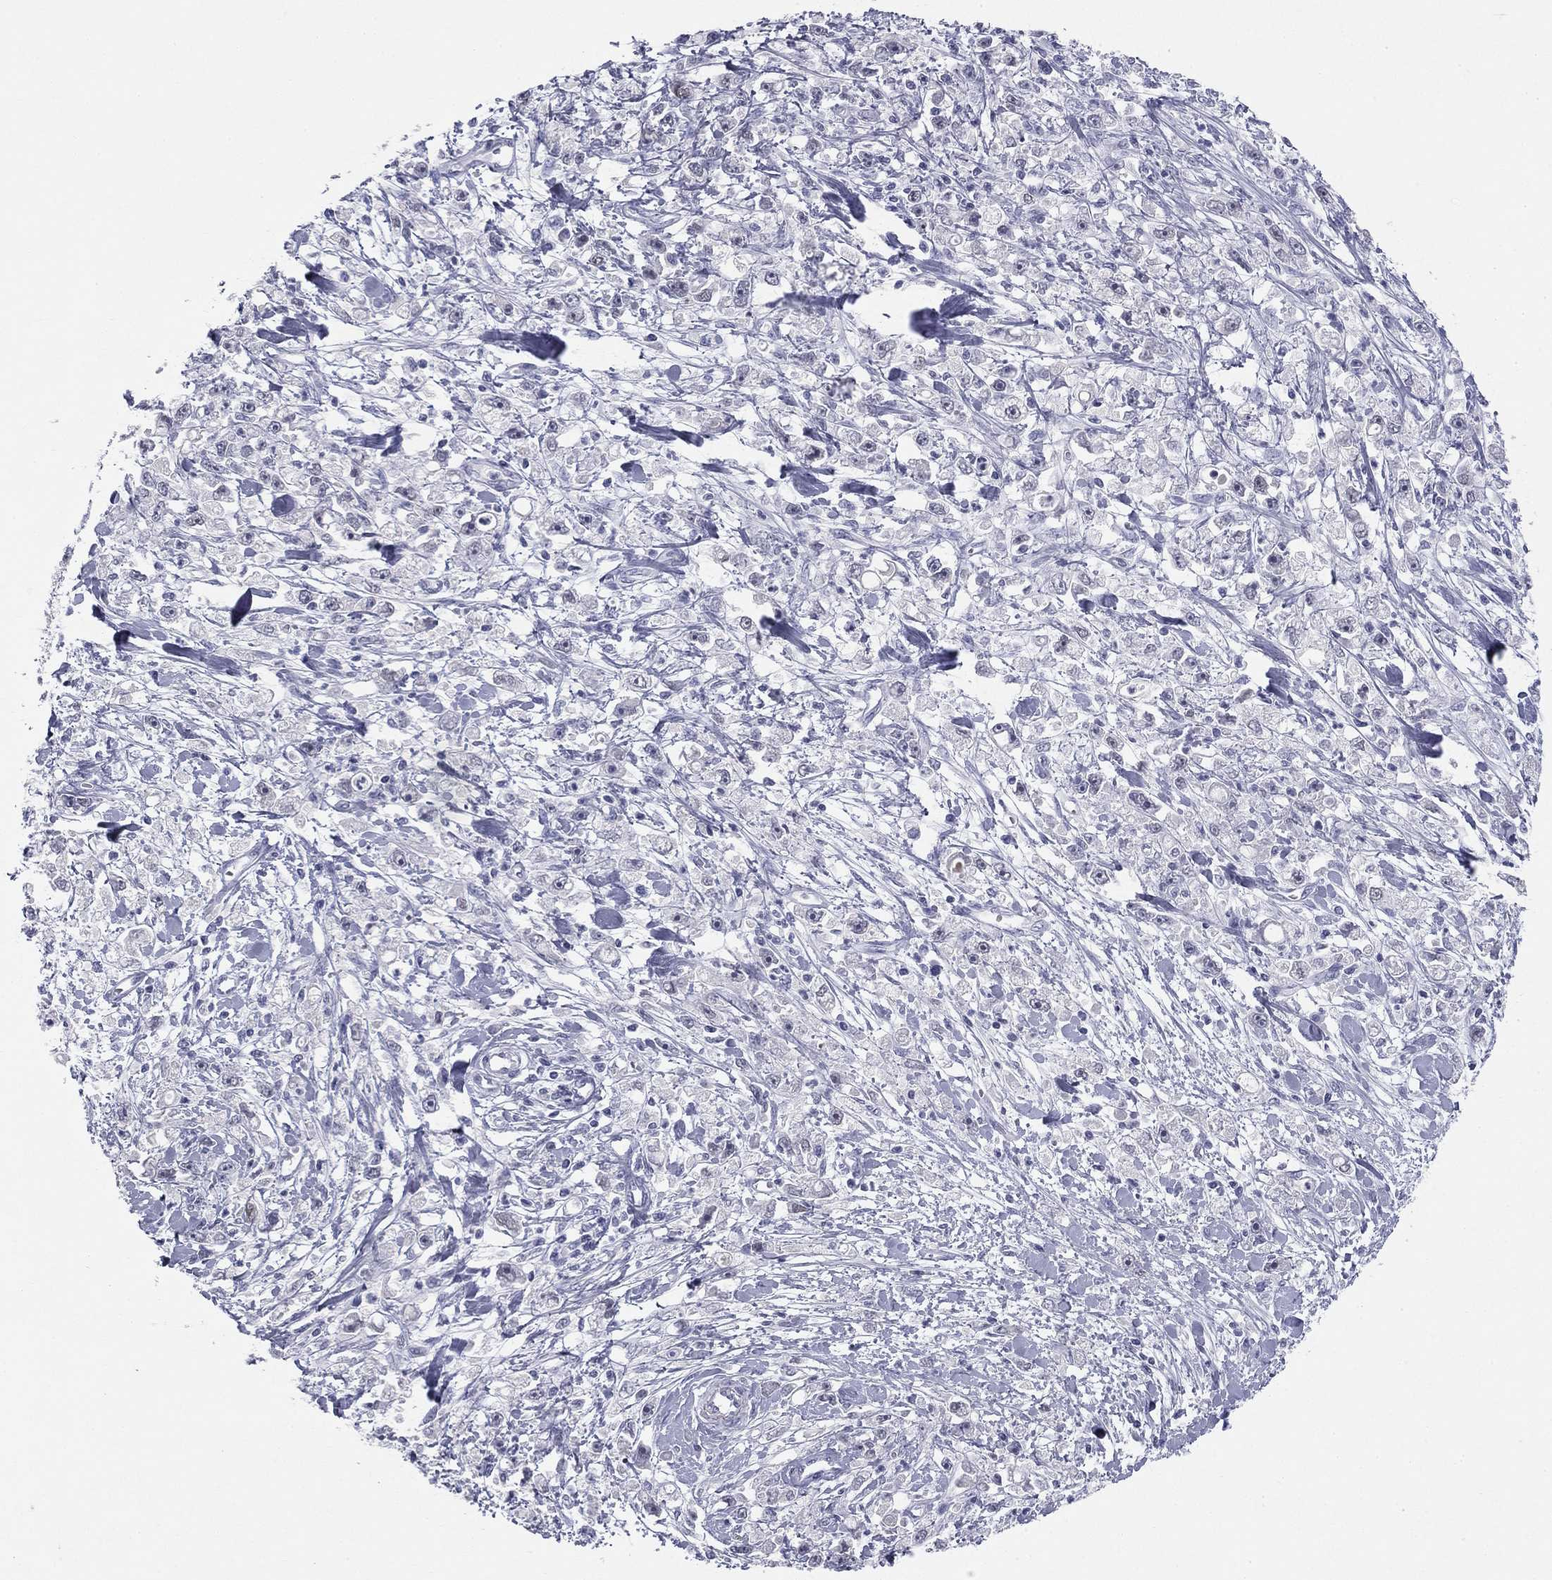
{"staining": {"intensity": "negative", "quantity": "none", "location": "none"}, "tissue": "stomach cancer", "cell_type": "Tumor cells", "image_type": "cancer", "snomed": [{"axis": "morphology", "description": "Adenocarcinoma, NOS"}, {"axis": "topography", "description": "Stomach"}], "caption": "This is a image of immunohistochemistry (IHC) staining of stomach cancer, which shows no positivity in tumor cells.", "gene": "TFAP2B", "patient": {"sex": "female", "age": 59}}